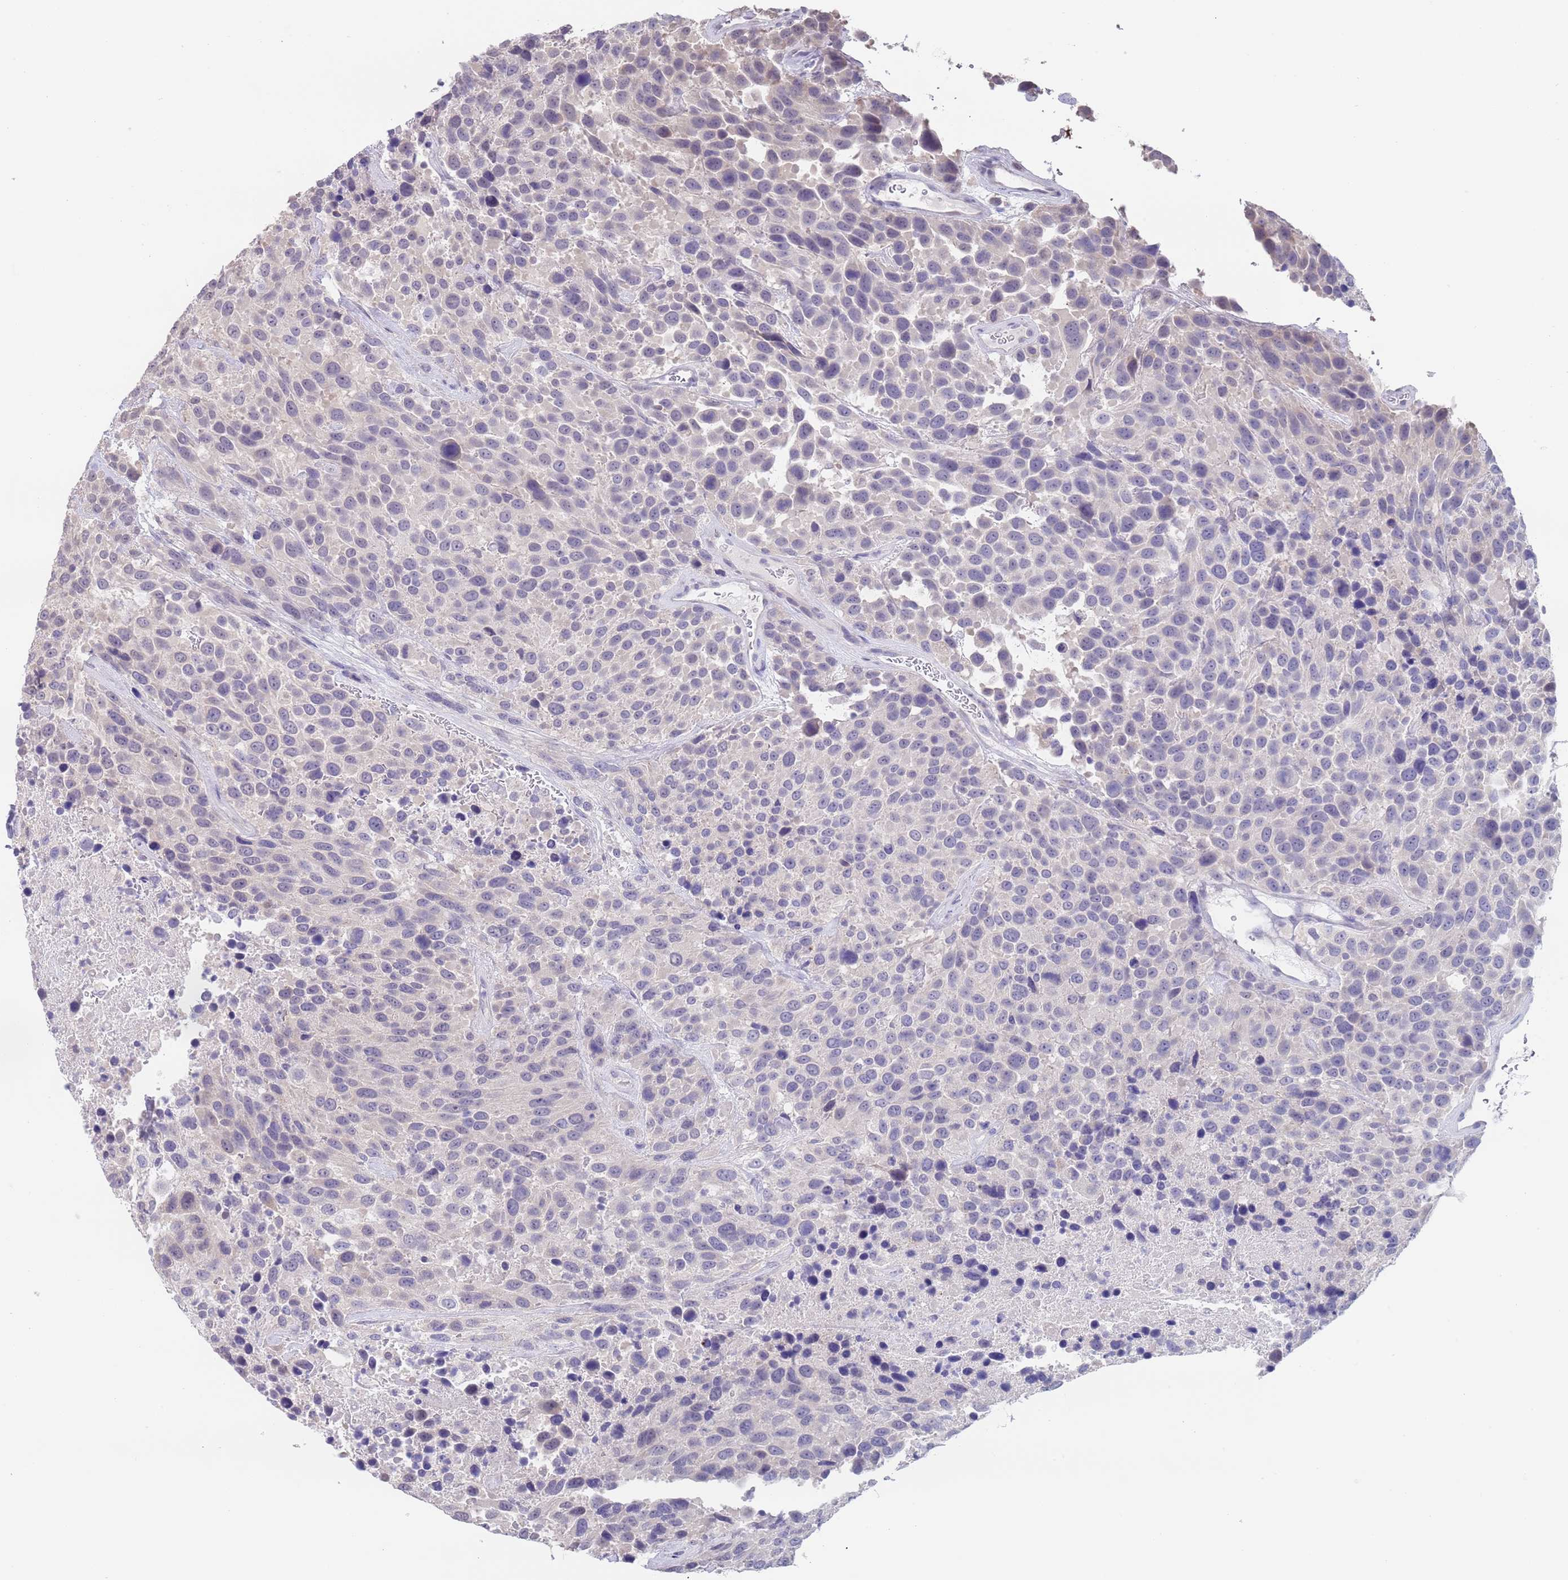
{"staining": {"intensity": "negative", "quantity": "none", "location": "none"}, "tissue": "urothelial cancer", "cell_type": "Tumor cells", "image_type": "cancer", "snomed": [{"axis": "morphology", "description": "Urothelial carcinoma, High grade"}, {"axis": "topography", "description": "Urinary bladder"}], "caption": "This is an immunohistochemistry histopathology image of high-grade urothelial carcinoma. There is no expression in tumor cells.", "gene": "SPIRE2", "patient": {"sex": "female", "age": 70}}